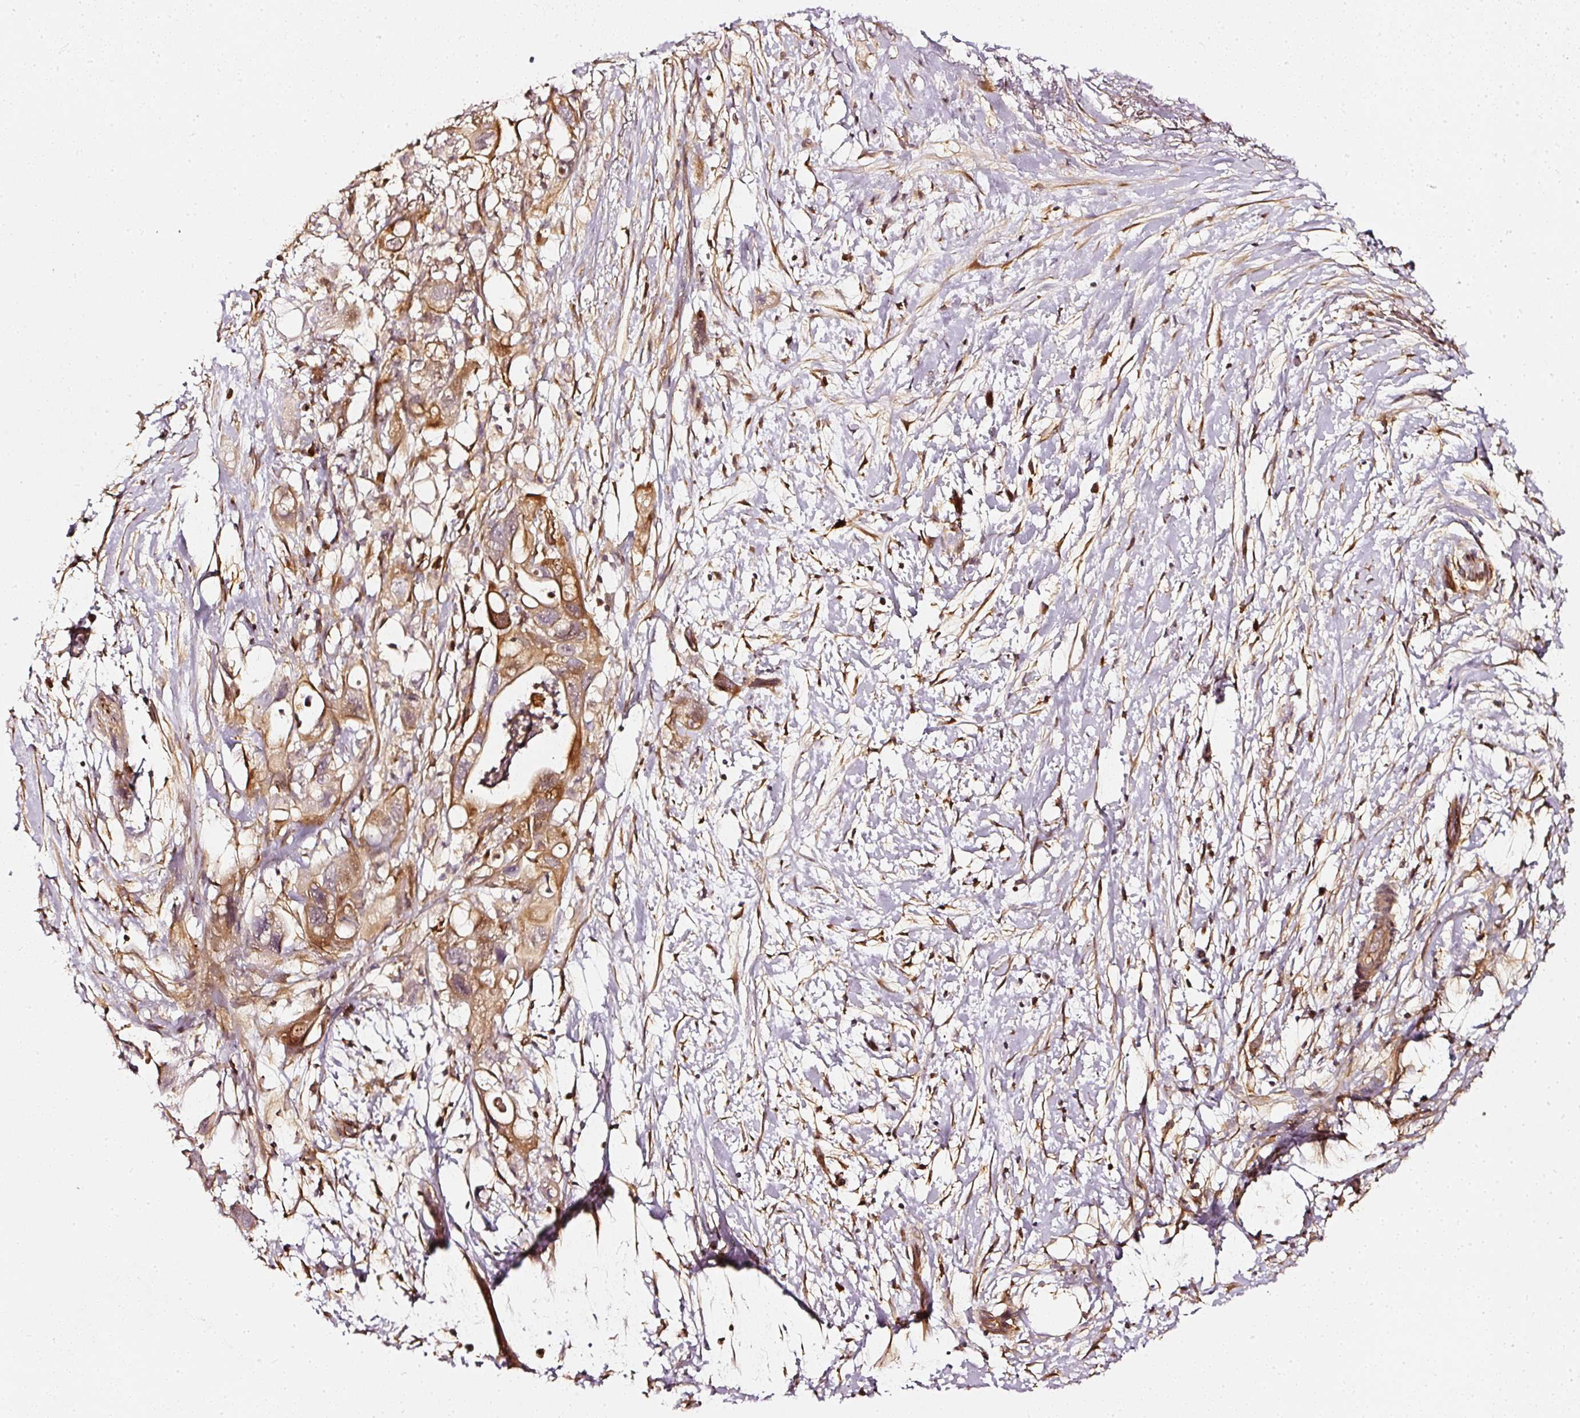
{"staining": {"intensity": "strong", "quantity": ">75%", "location": "cytoplasmic/membranous"}, "tissue": "pancreatic cancer", "cell_type": "Tumor cells", "image_type": "cancer", "snomed": [{"axis": "morphology", "description": "Adenocarcinoma, NOS"}, {"axis": "topography", "description": "Pancreas"}], "caption": "Adenocarcinoma (pancreatic) was stained to show a protein in brown. There is high levels of strong cytoplasmic/membranous positivity in about >75% of tumor cells.", "gene": "ASMTL", "patient": {"sex": "female", "age": 72}}